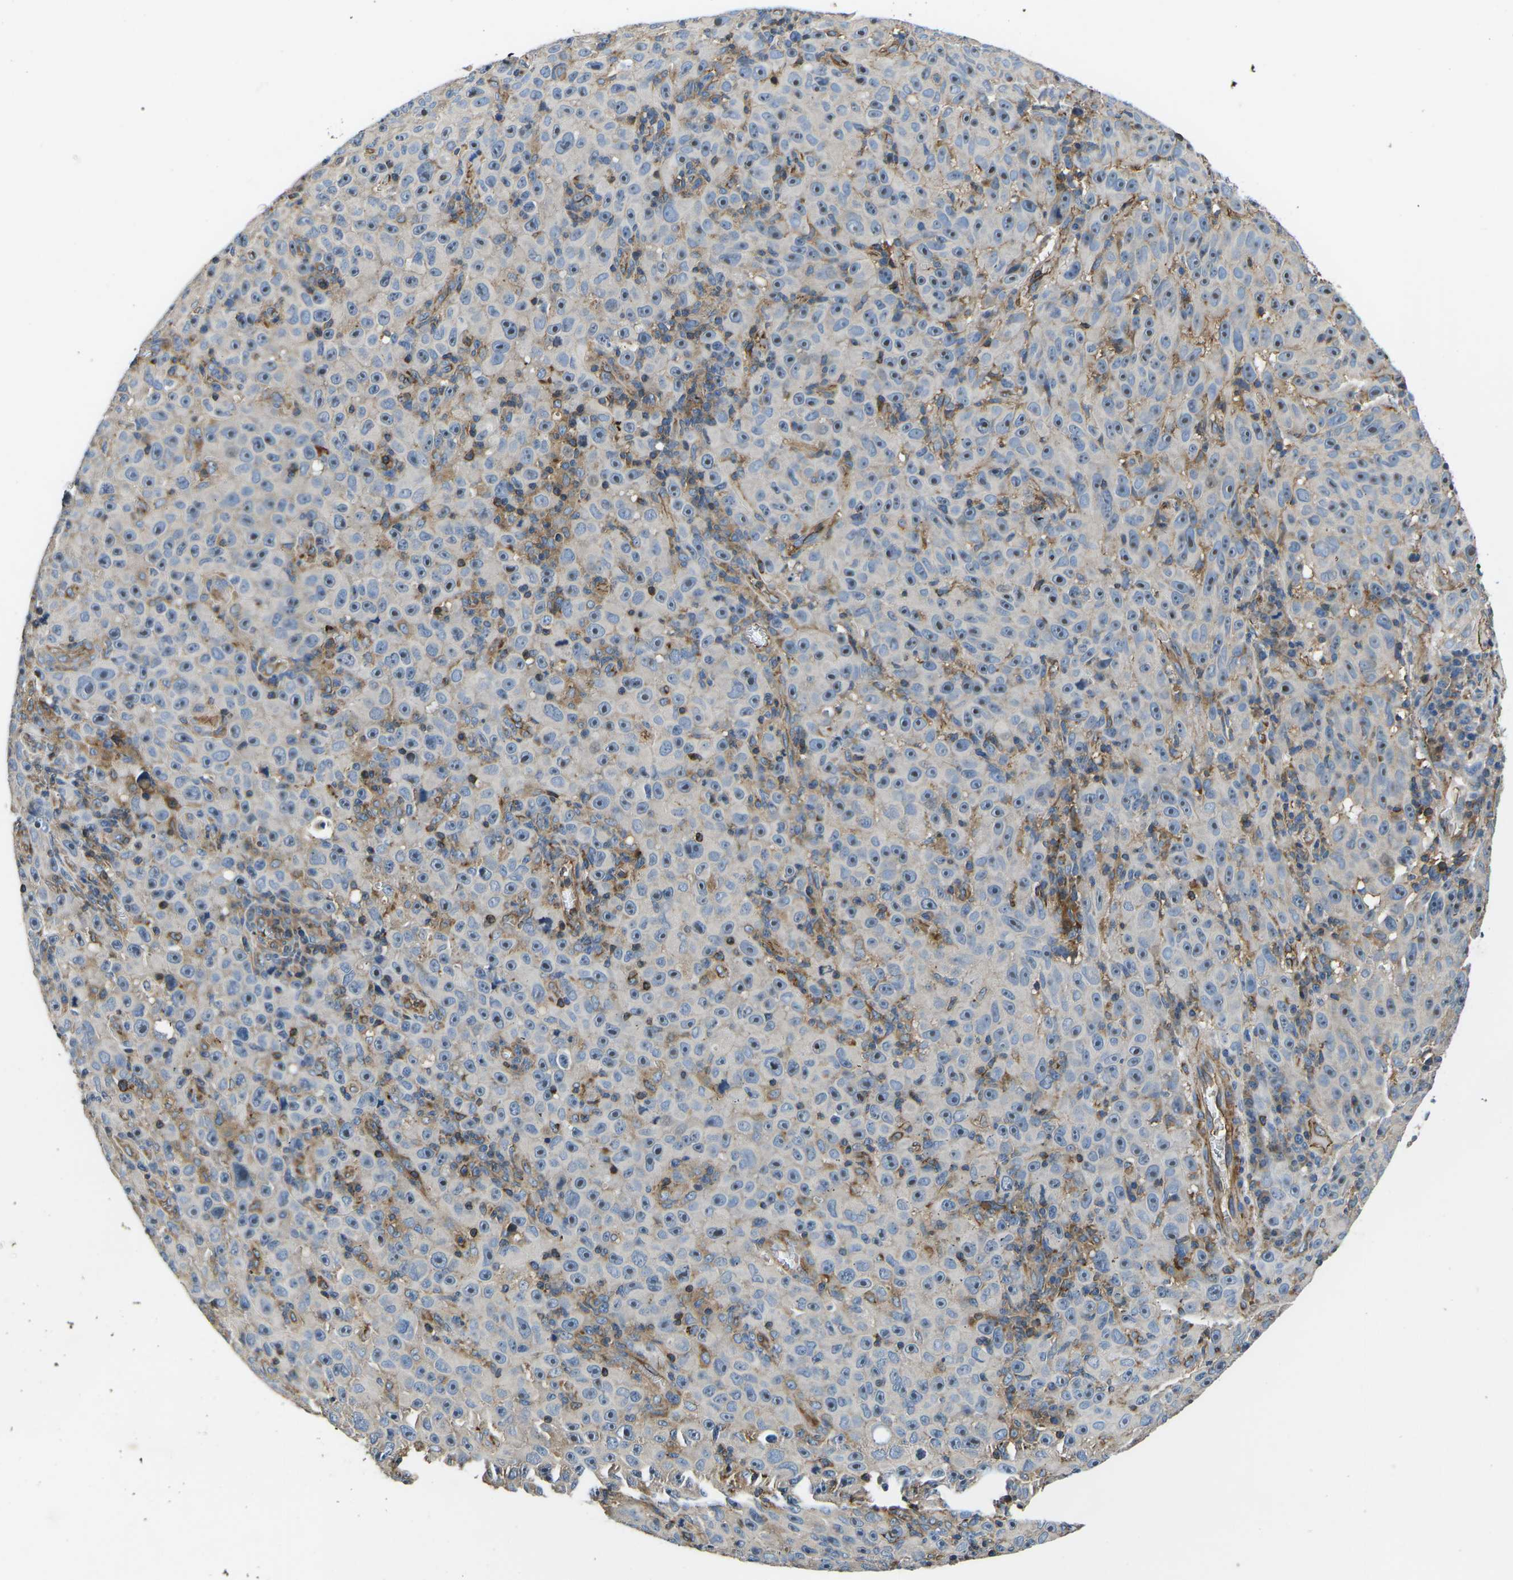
{"staining": {"intensity": "weak", "quantity": "<25%", "location": "cytoplasmic/membranous"}, "tissue": "melanoma", "cell_type": "Tumor cells", "image_type": "cancer", "snomed": [{"axis": "morphology", "description": "Malignant melanoma, NOS"}, {"axis": "topography", "description": "Skin"}], "caption": "Melanoma was stained to show a protein in brown. There is no significant positivity in tumor cells. Nuclei are stained in blue.", "gene": "KCNJ15", "patient": {"sex": "female", "age": 82}}